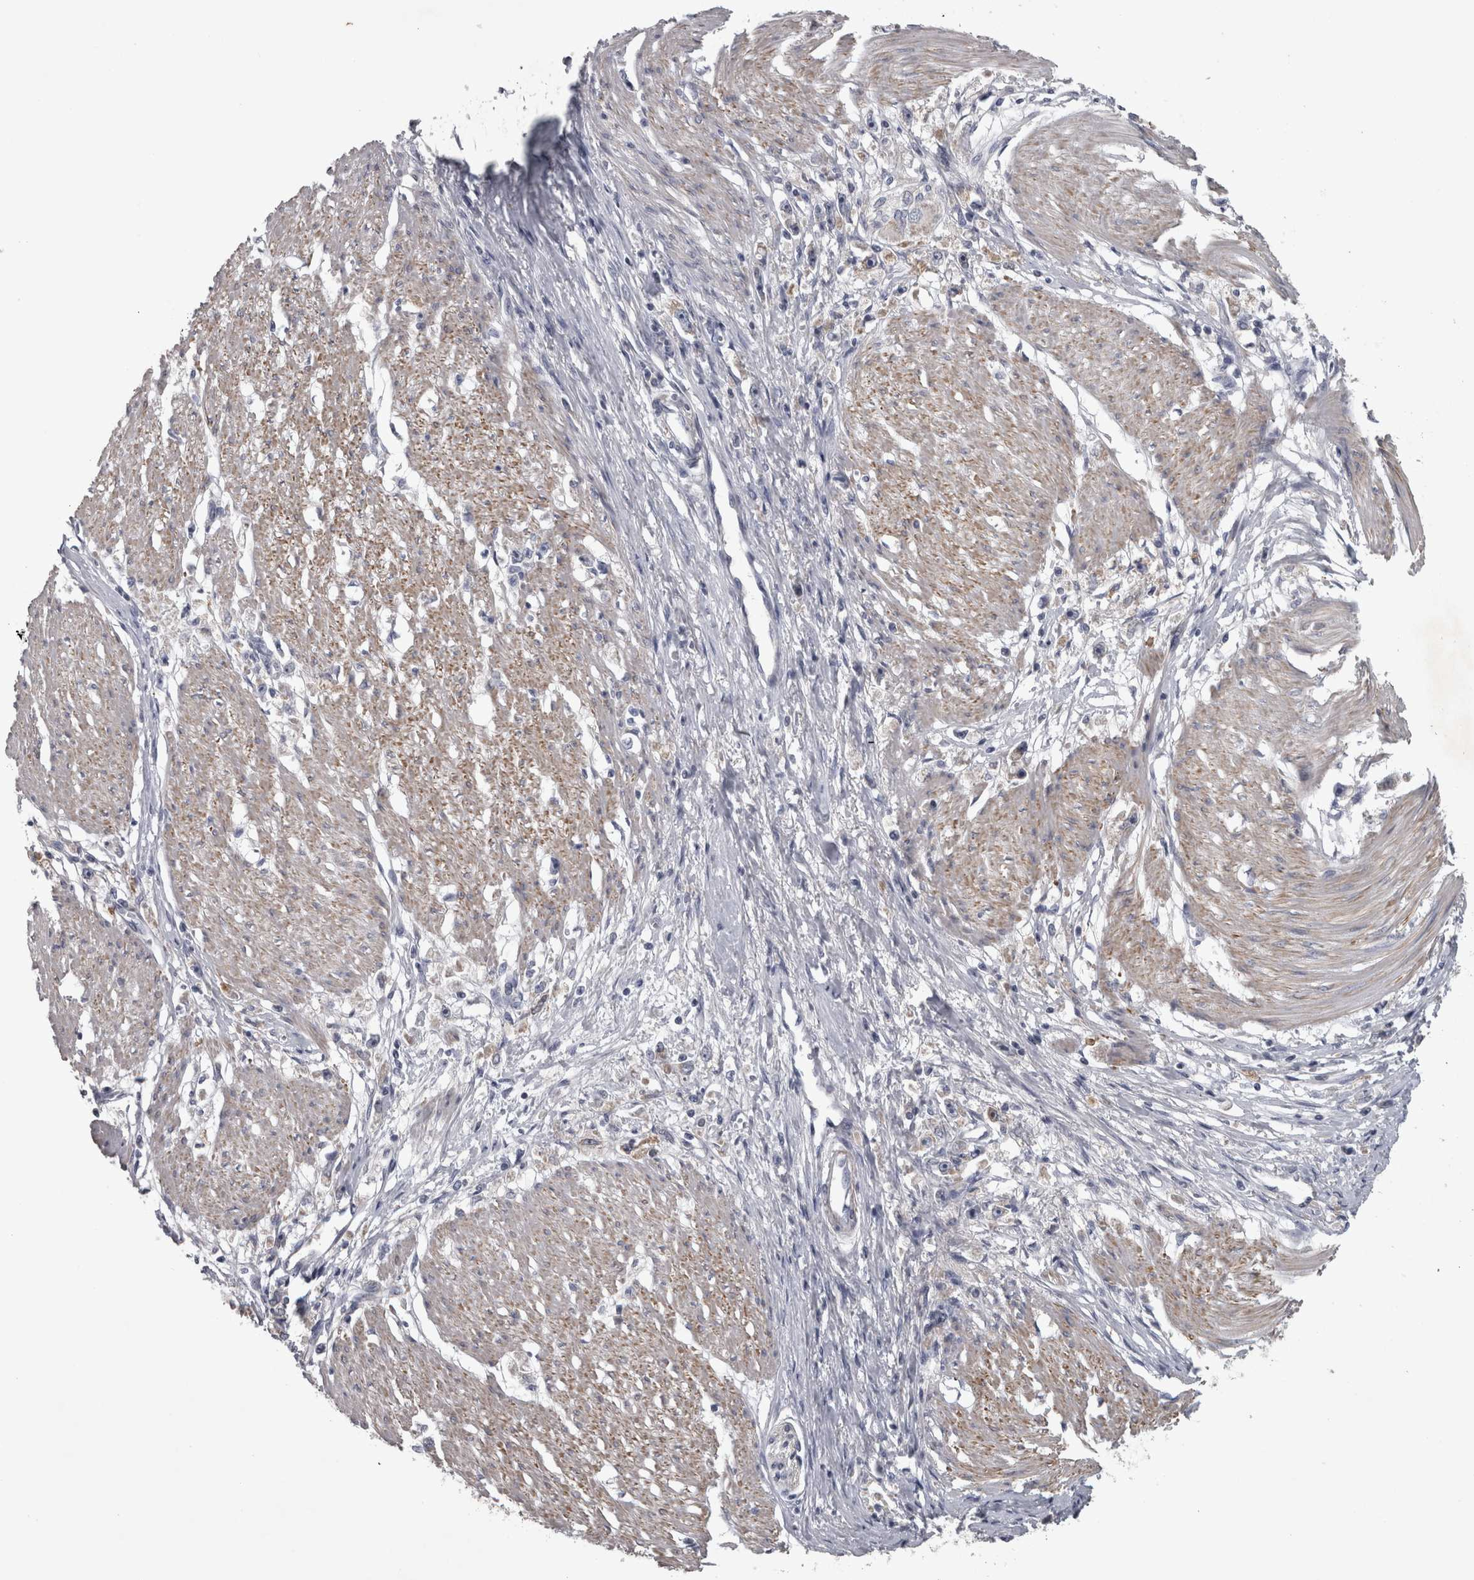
{"staining": {"intensity": "negative", "quantity": "none", "location": "none"}, "tissue": "stomach cancer", "cell_type": "Tumor cells", "image_type": "cancer", "snomed": [{"axis": "morphology", "description": "Adenocarcinoma, NOS"}, {"axis": "topography", "description": "Stomach"}], "caption": "This is an immunohistochemistry (IHC) histopathology image of human stomach cancer. There is no expression in tumor cells.", "gene": "DBT", "patient": {"sex": "female", "age": 59}}